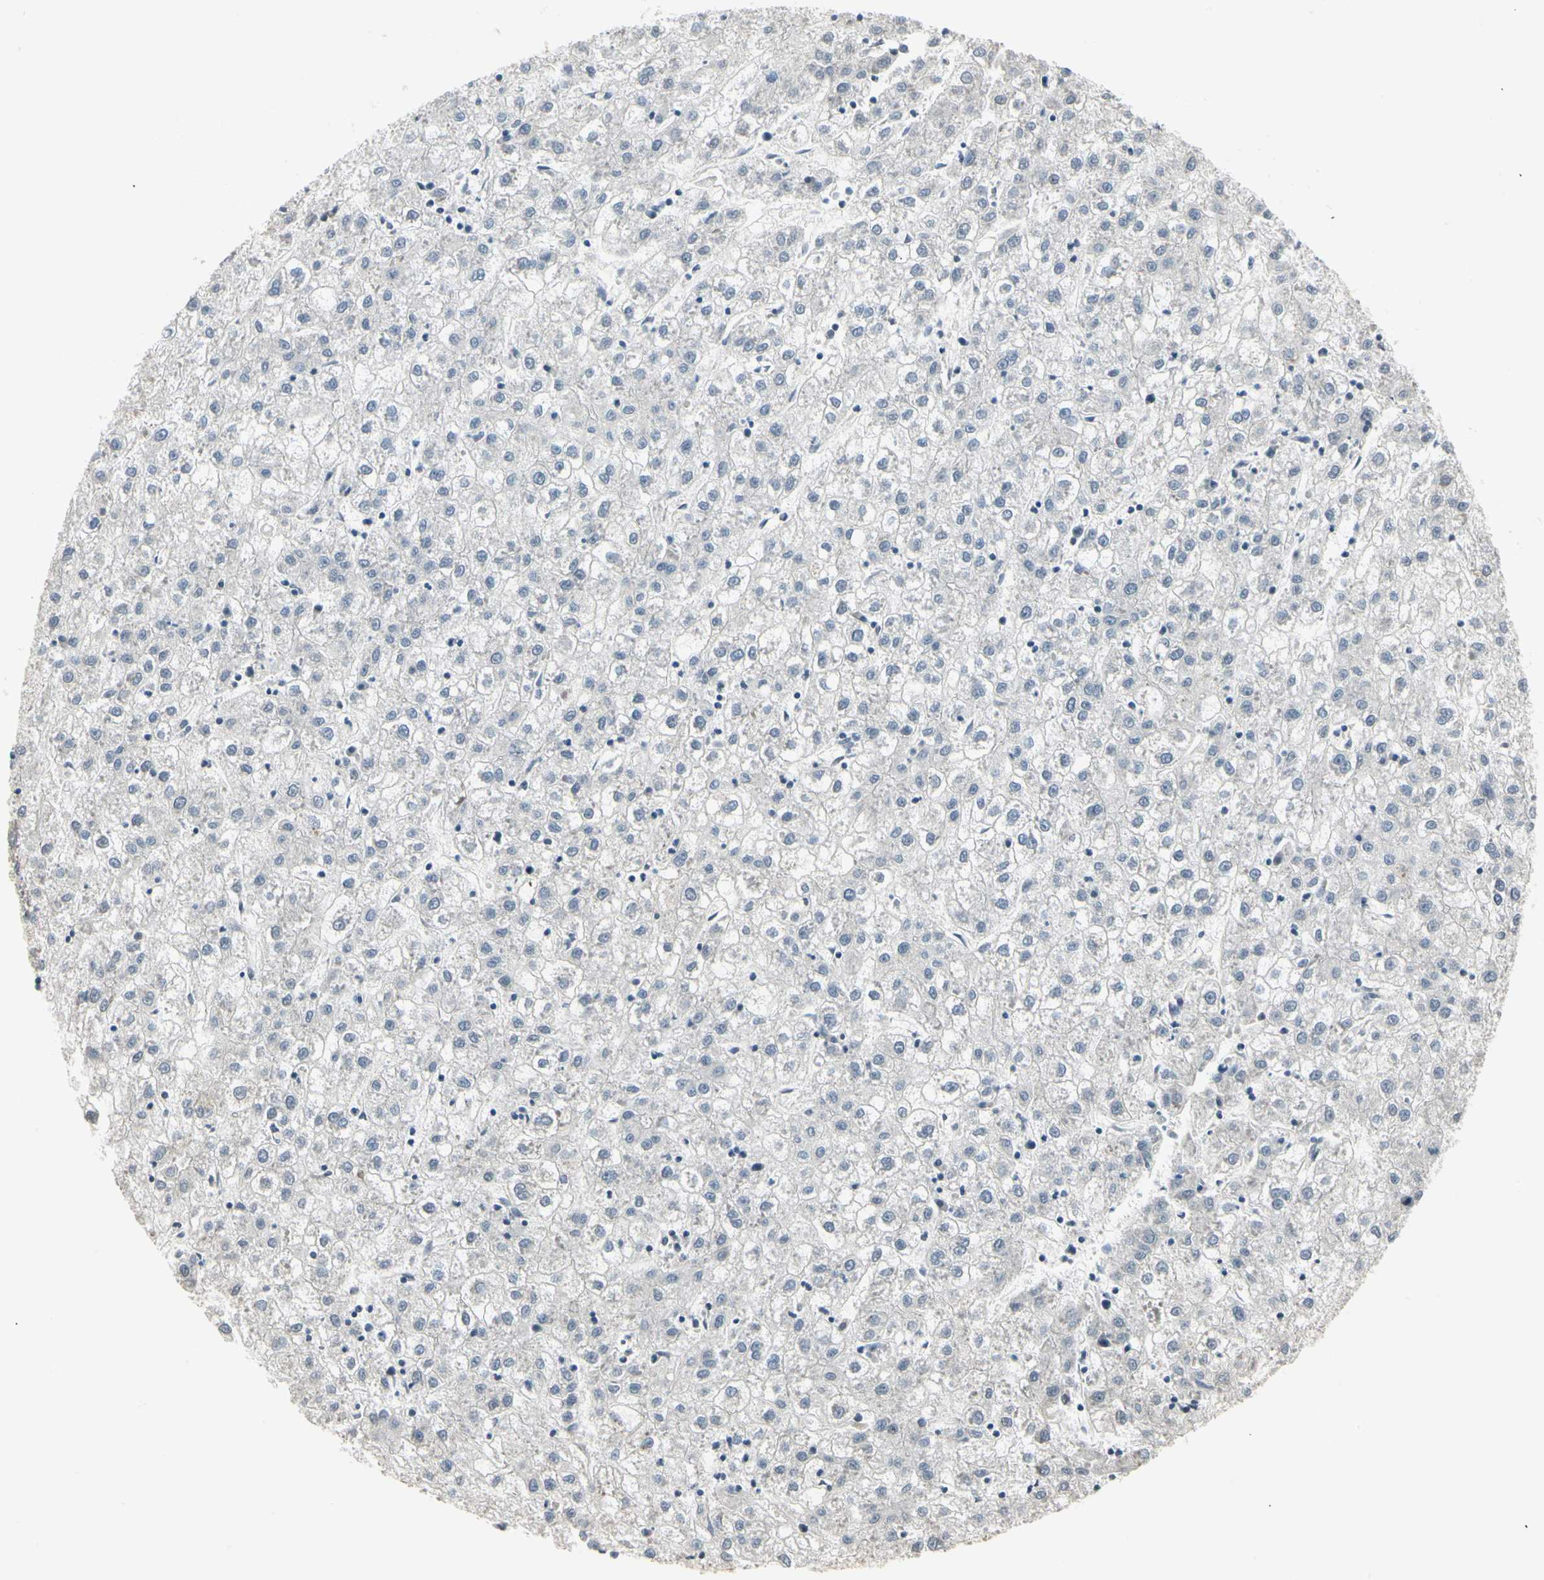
{"staining": {"intensity": "negative", "quantity": "none", "location": "none"}, "tissue": "liver cancer", "cell_type": "Tumor cells", "image_type": "cancer", "snomed": [{"axis": "morphology", "description": "Carcinoma, Hepatocellular, NOS"}, {"axis": "topography", "description": "Liver"}], "caption": "High magnification brightfield microscopy of liver cancer (hepatocellular carcinoma) stained with DAB (brown) and counterstained with hematoxylin (blue): tumor cells show no significant positivity. (DAB (3,3'-diaminobenzidine) IHC, high magnification).", "gene": "SVBP", "patient": {"sex": "male", "age": 72}}